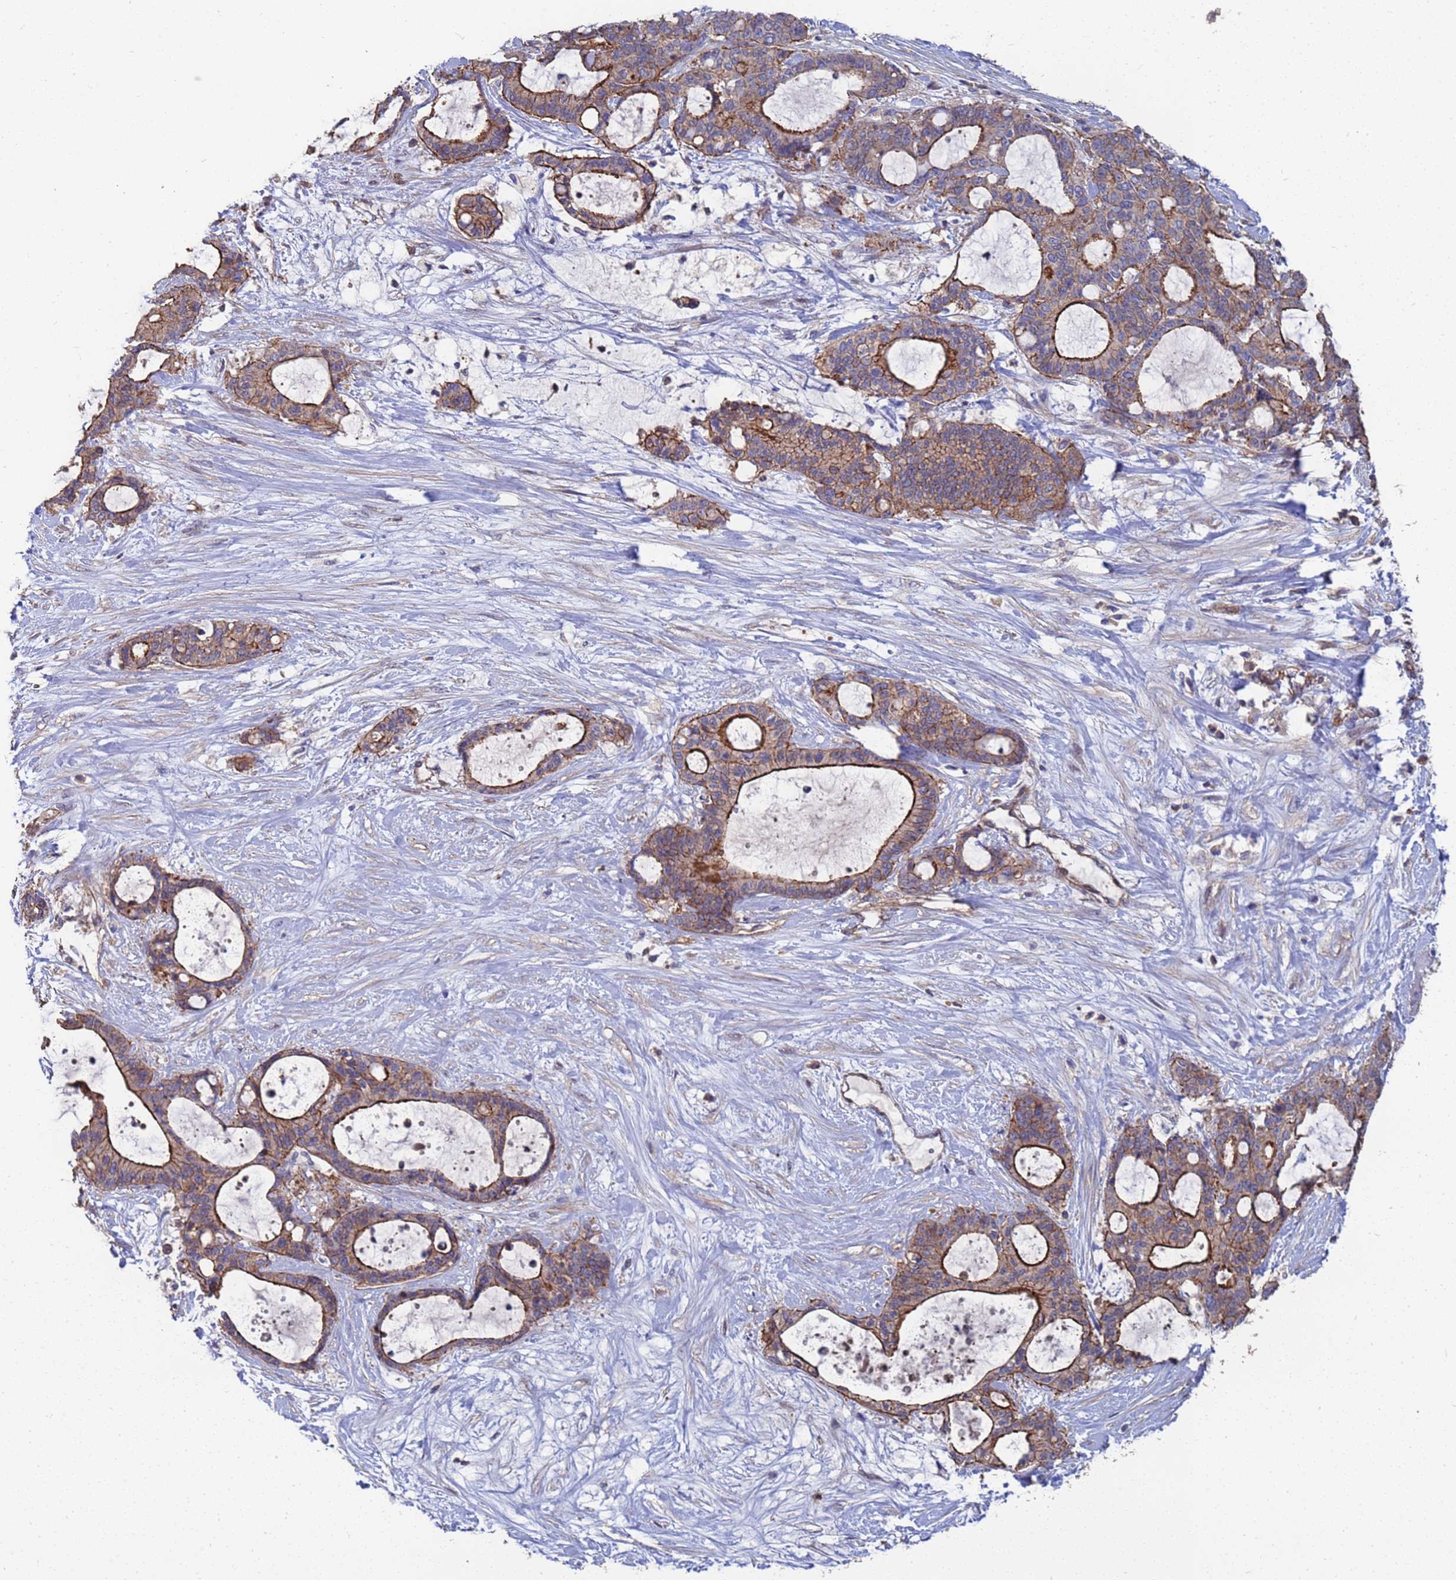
{"staining": {"intensity": "strong", "quantity": "25%-75%", "location": "cytoplasmic/membranous"}, "tissue": "liver cancer", "cell_type": "Tumor cells", "image_type": "cancer", "snomed": [{"axis": "morphology", "description": "Normal tissue, NOS"}, {"axis": "morphology", "description": "Cholangiocarcinoma"}, {"axis": "topography", "description": "Liver"}, {"axis": "topography", "description": "Peripheral nerve tissue"}], "caption": "A high amount of strong cytoplasmic/membranous staining is appreciated in about 25%-75% of tumor cells in liver cholangiocarcinoma tissue. (DAB IHC, brown staining for protein, blue staining for nuclei).", "gene": "NDUFAF6", "patient": {"sex": "female", "age": 73}}